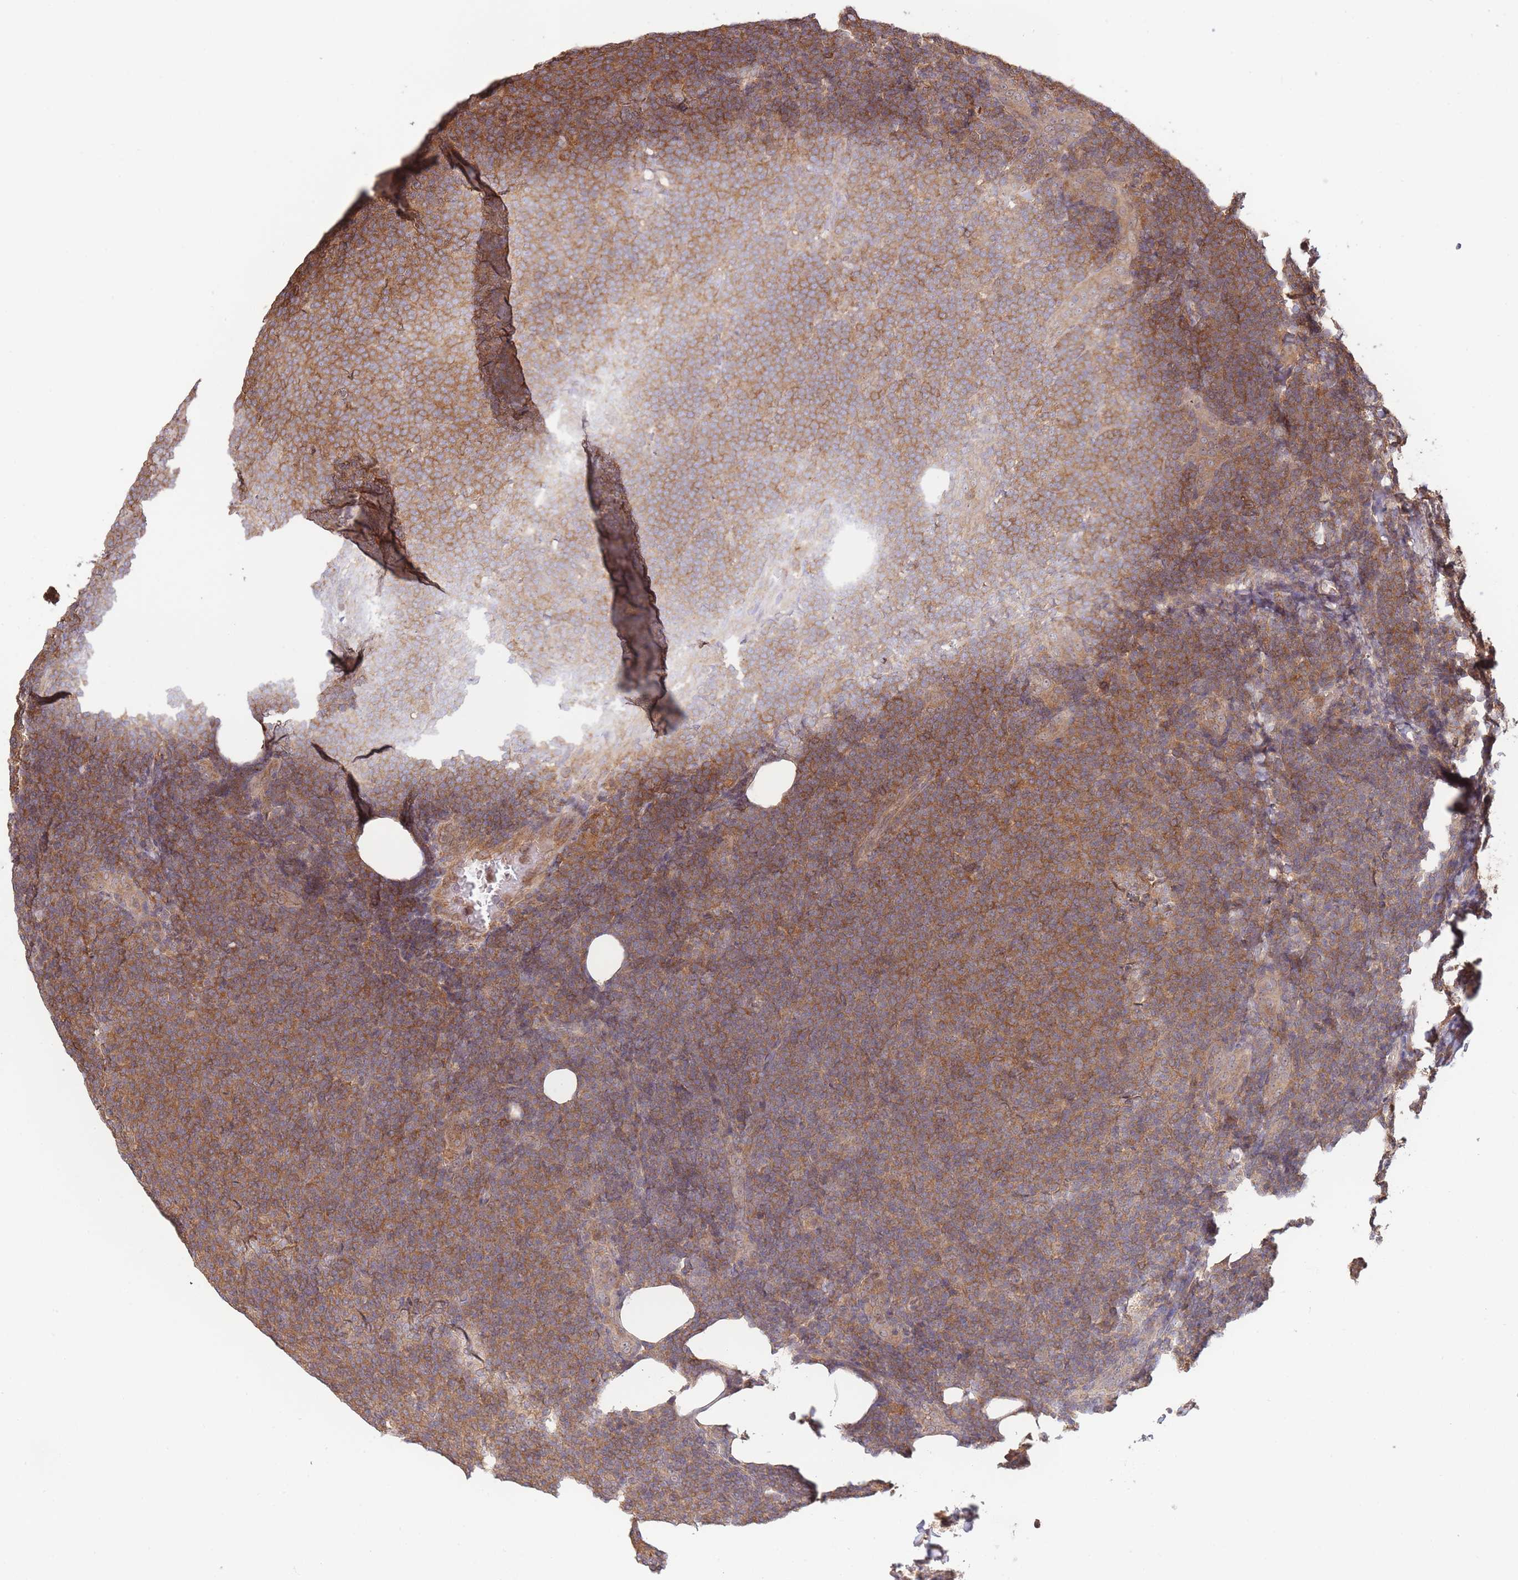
{"staining": {"intensity": "moderate", "quantity": ">75%", "location": "cytoplasmic/membranous"}, "tissue": "lymphoma", "cell_type": "Tumor cells", "image_type": "cancer", "snomed": [{"axis": "morphology", "description": "Malignant lymphoma, non-Hodgkin's type, Low grade"}, {"axis": "topography", "description": "Lymph node"}], "caption": "Immunohistochemical staining of lymphoma reveals medium levels of moderate cytoplasmic/membranous protein positivity in approximately >75% of tumor cells. (brown staining indicates protein expression, while blue staining denotes nuclei).", "gene": "ZNF304", "patient": {"sex": "male", "age": 66}}